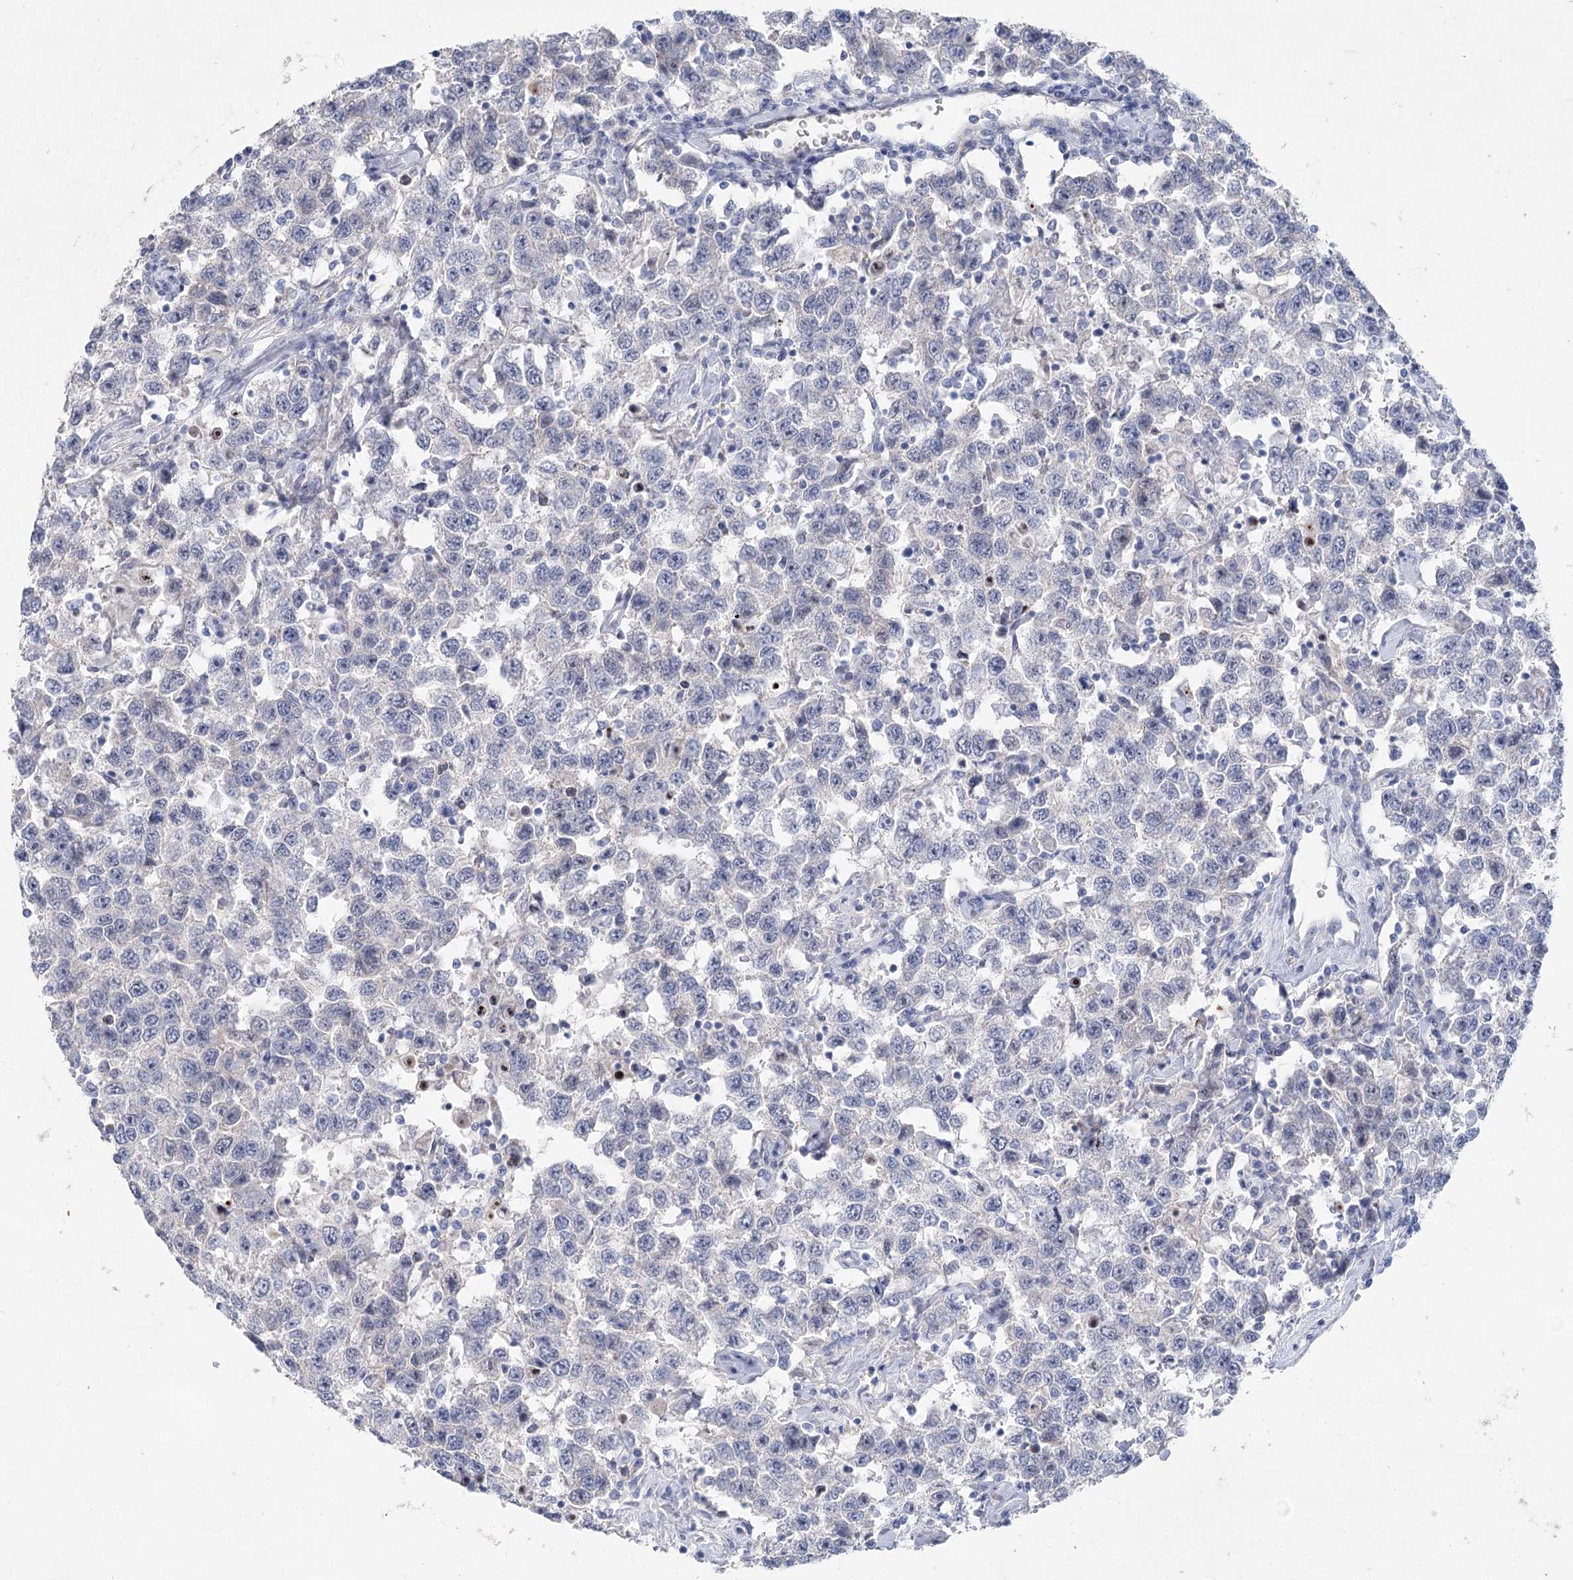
{"staining": {"intensity": "negative", "quantity": "none", "location": "none"}, "tissue": "testis cancer", "cell_type": "Tumor cells", "image_type": "cancer", "snomed": [{"axis": "morphology", "description": "Seminoma, NOS"}, {"axis": "topography", "description": "Testis"}], "caption": "This is an immunohistochemistry (IHC) micrograph of testis seminoma. There is no positivity in tumor cells.", "gene": "WDR74", "patient": {"sex": "male", "age": 41}}